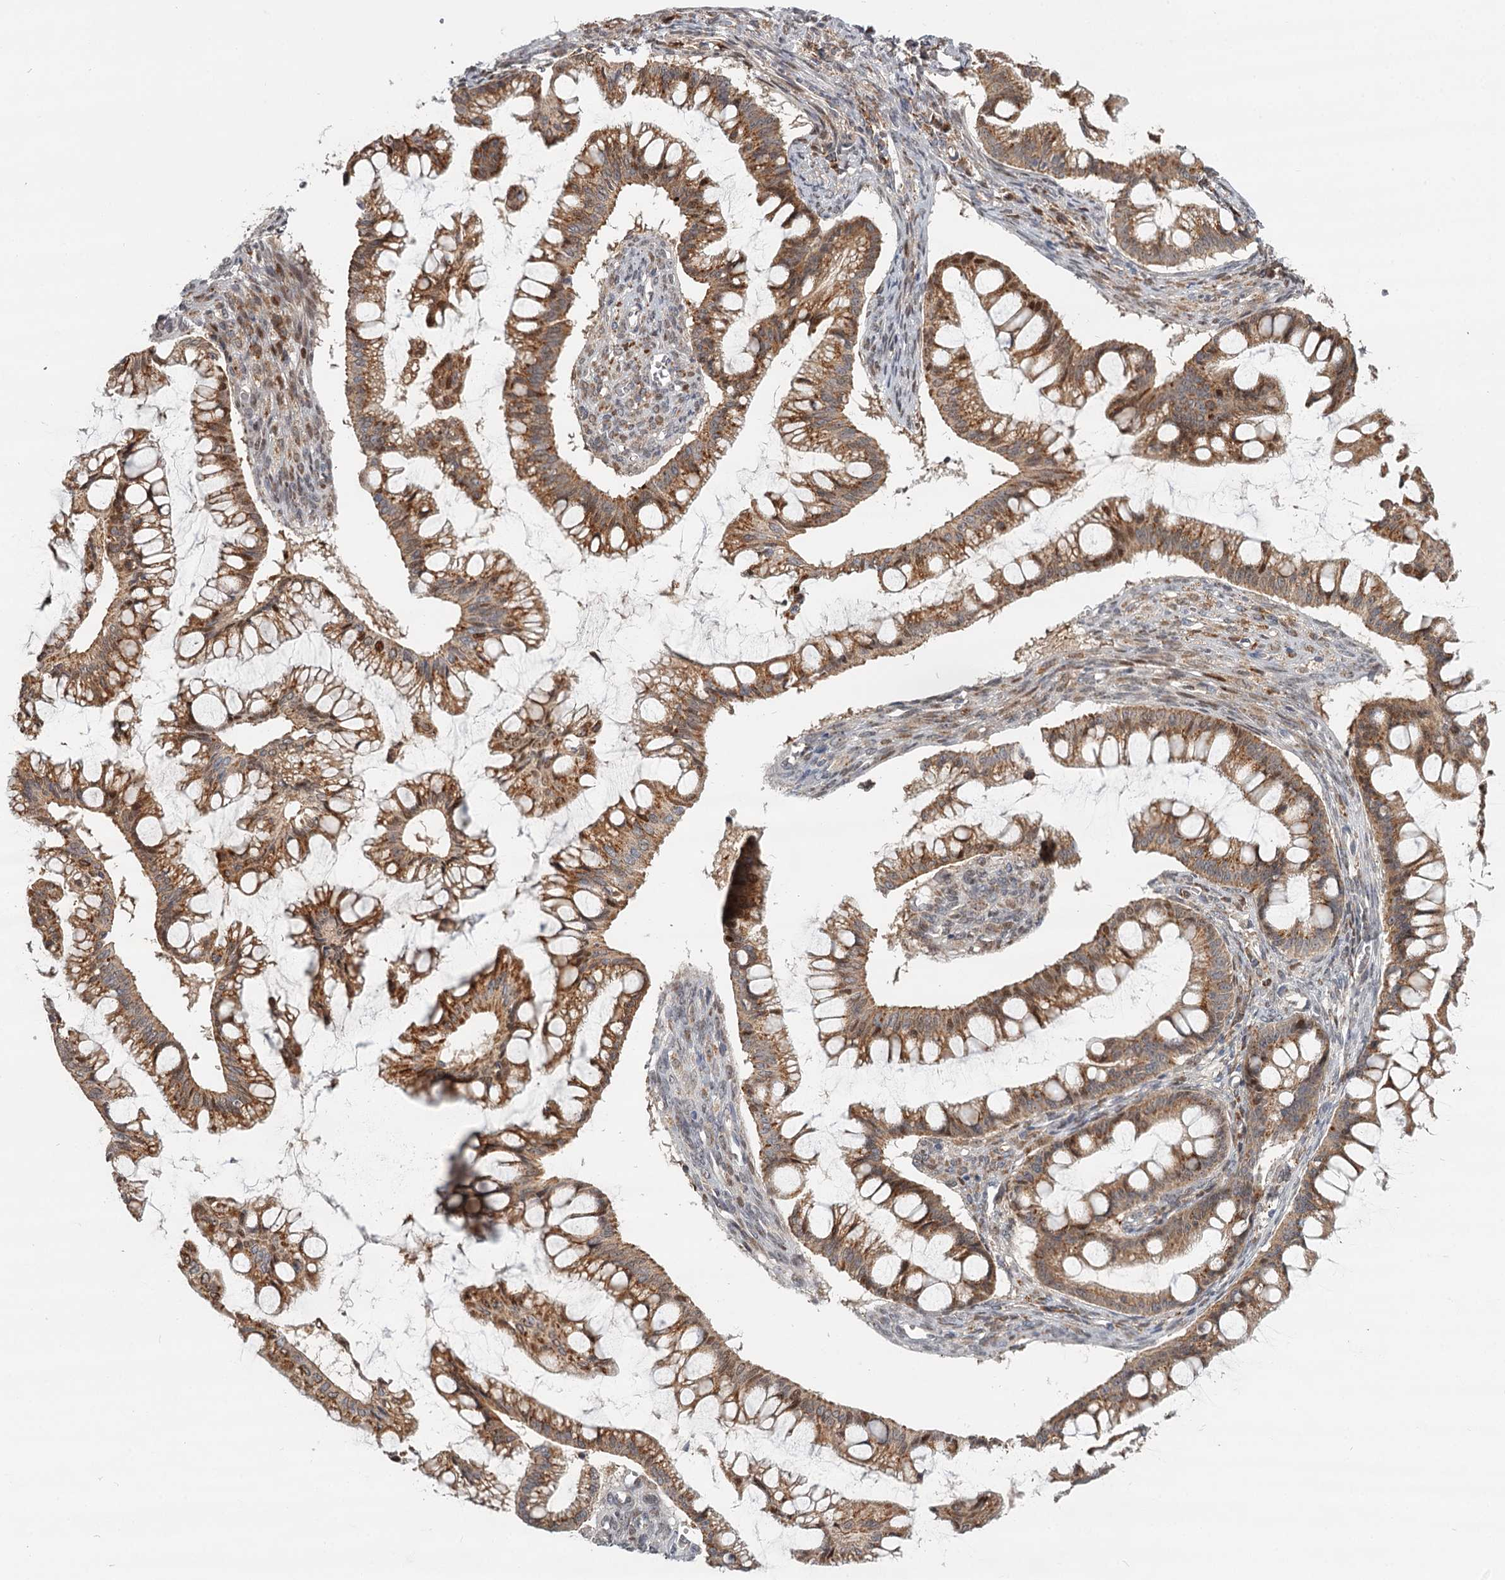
{"staining": {"intensity": "moderate", "quantity": ">75%", "location": "cytoplasmic/membranous"}, "tissue": "ovarian cancer", "cell_type": "Tumor cells", "image_type": "cancer", "snomed": [{"axis": "morphology", "description": "Cystadenocarcinoma, mucinous, NOS"}, {"axis": "topography", "description": "Ovary"}], "caption": "Protein staining displays moderate cytoplasmic/membranous positivity in approximately >75% of tumor cells in ovarian cancer (mucinous cystadenocarcinoma).", "gene": "CDC123", "patient": {"sex": "female", "age": 73}}